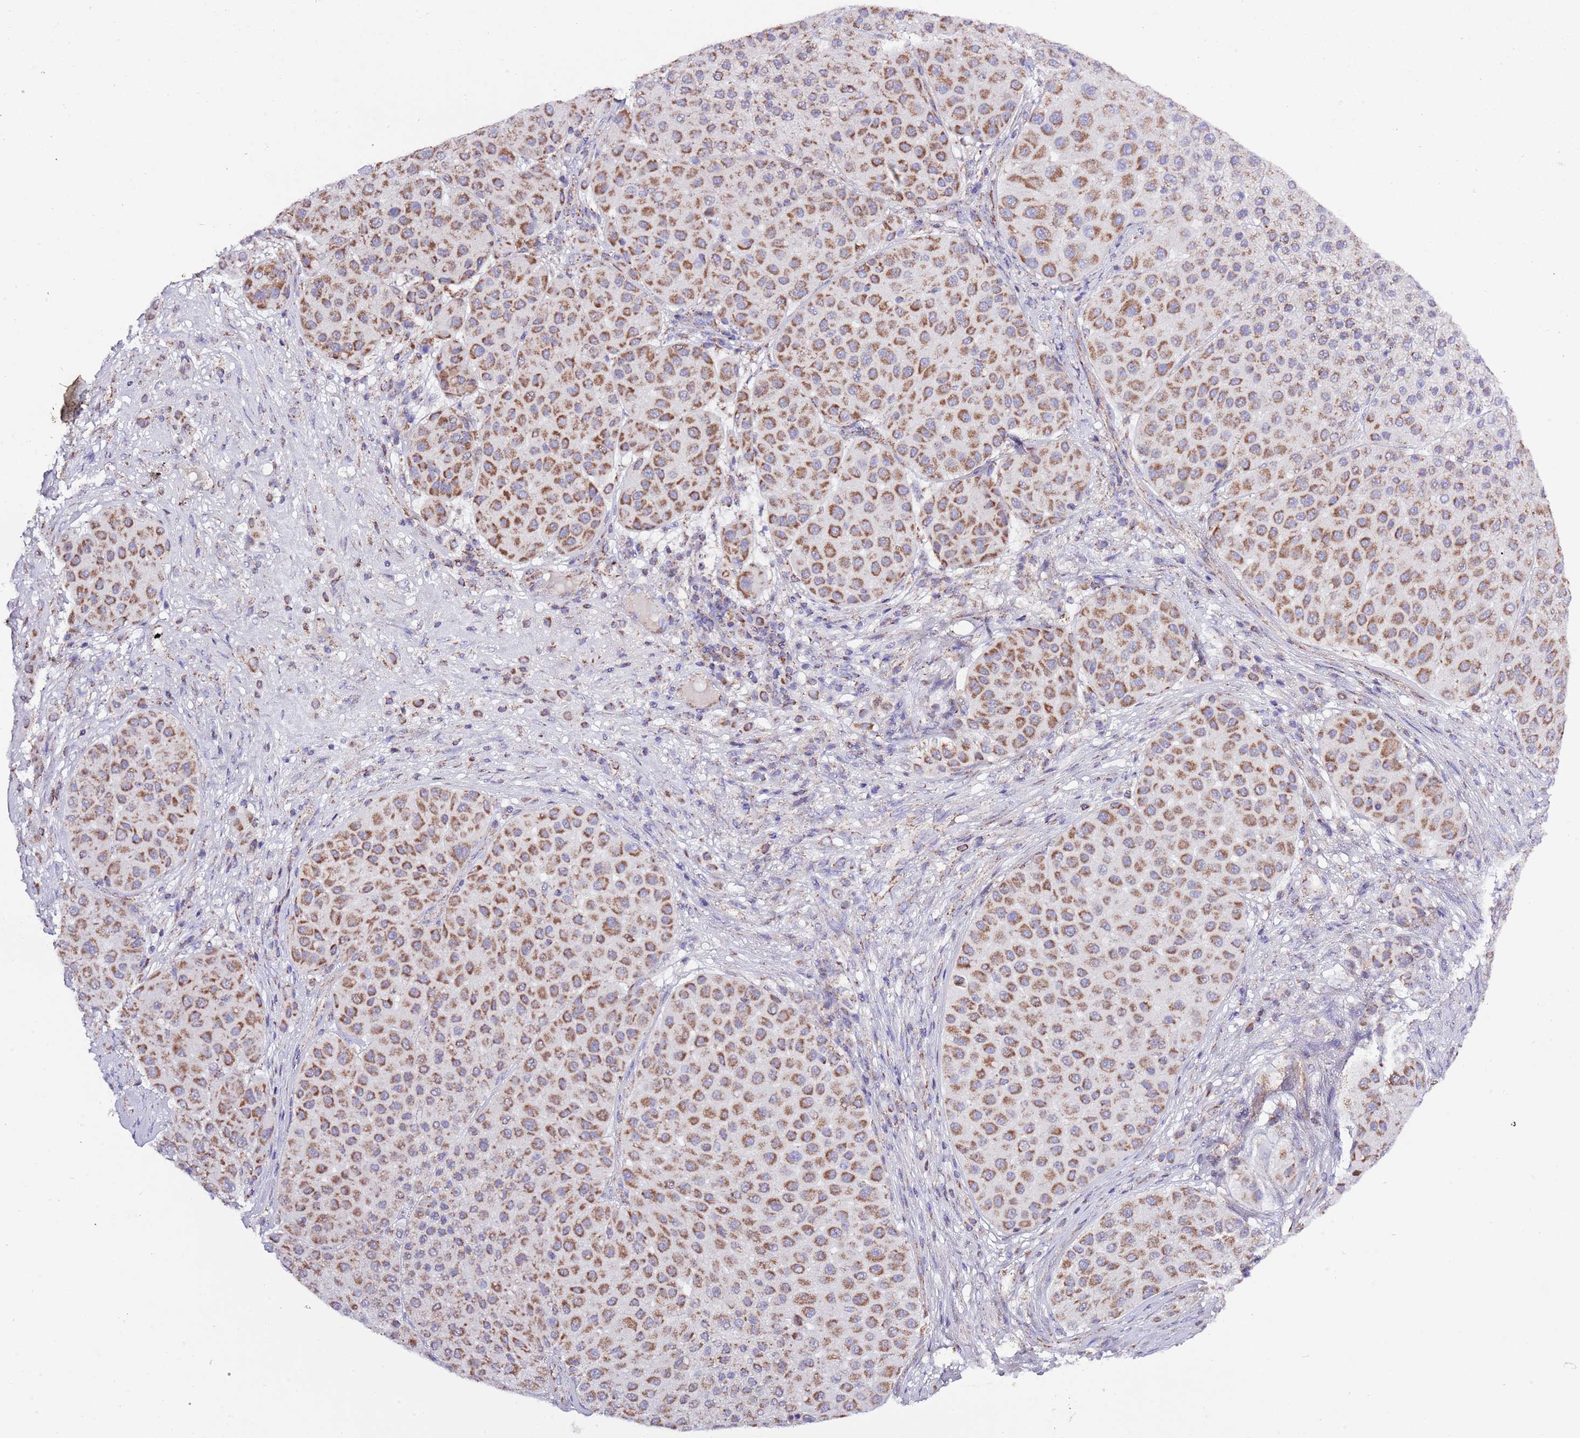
{"staining": {"intensity": "moderate", "quantity": ">75%", "location": "cytoplasmic/membranous"}, "tissue": "melanoma", "cell_type": "Tumor cells", "image_type": "cancer", "snomed": [{"axis": "morphology", "description": "Malignant melanoma, Metastatic site"}, {"axis": "topography", "description": "Smooth muscle"}], "caption": "Immunohistochemistry (IHC) (DAB) staining of malignant melanoma (metastatic site) reveals moderate cytoplasmic/membranous protein expression in approximately >75% of tumor cells.", "gene": "TEKTIP1", "patient": {"sex": "male", "age": 41}}